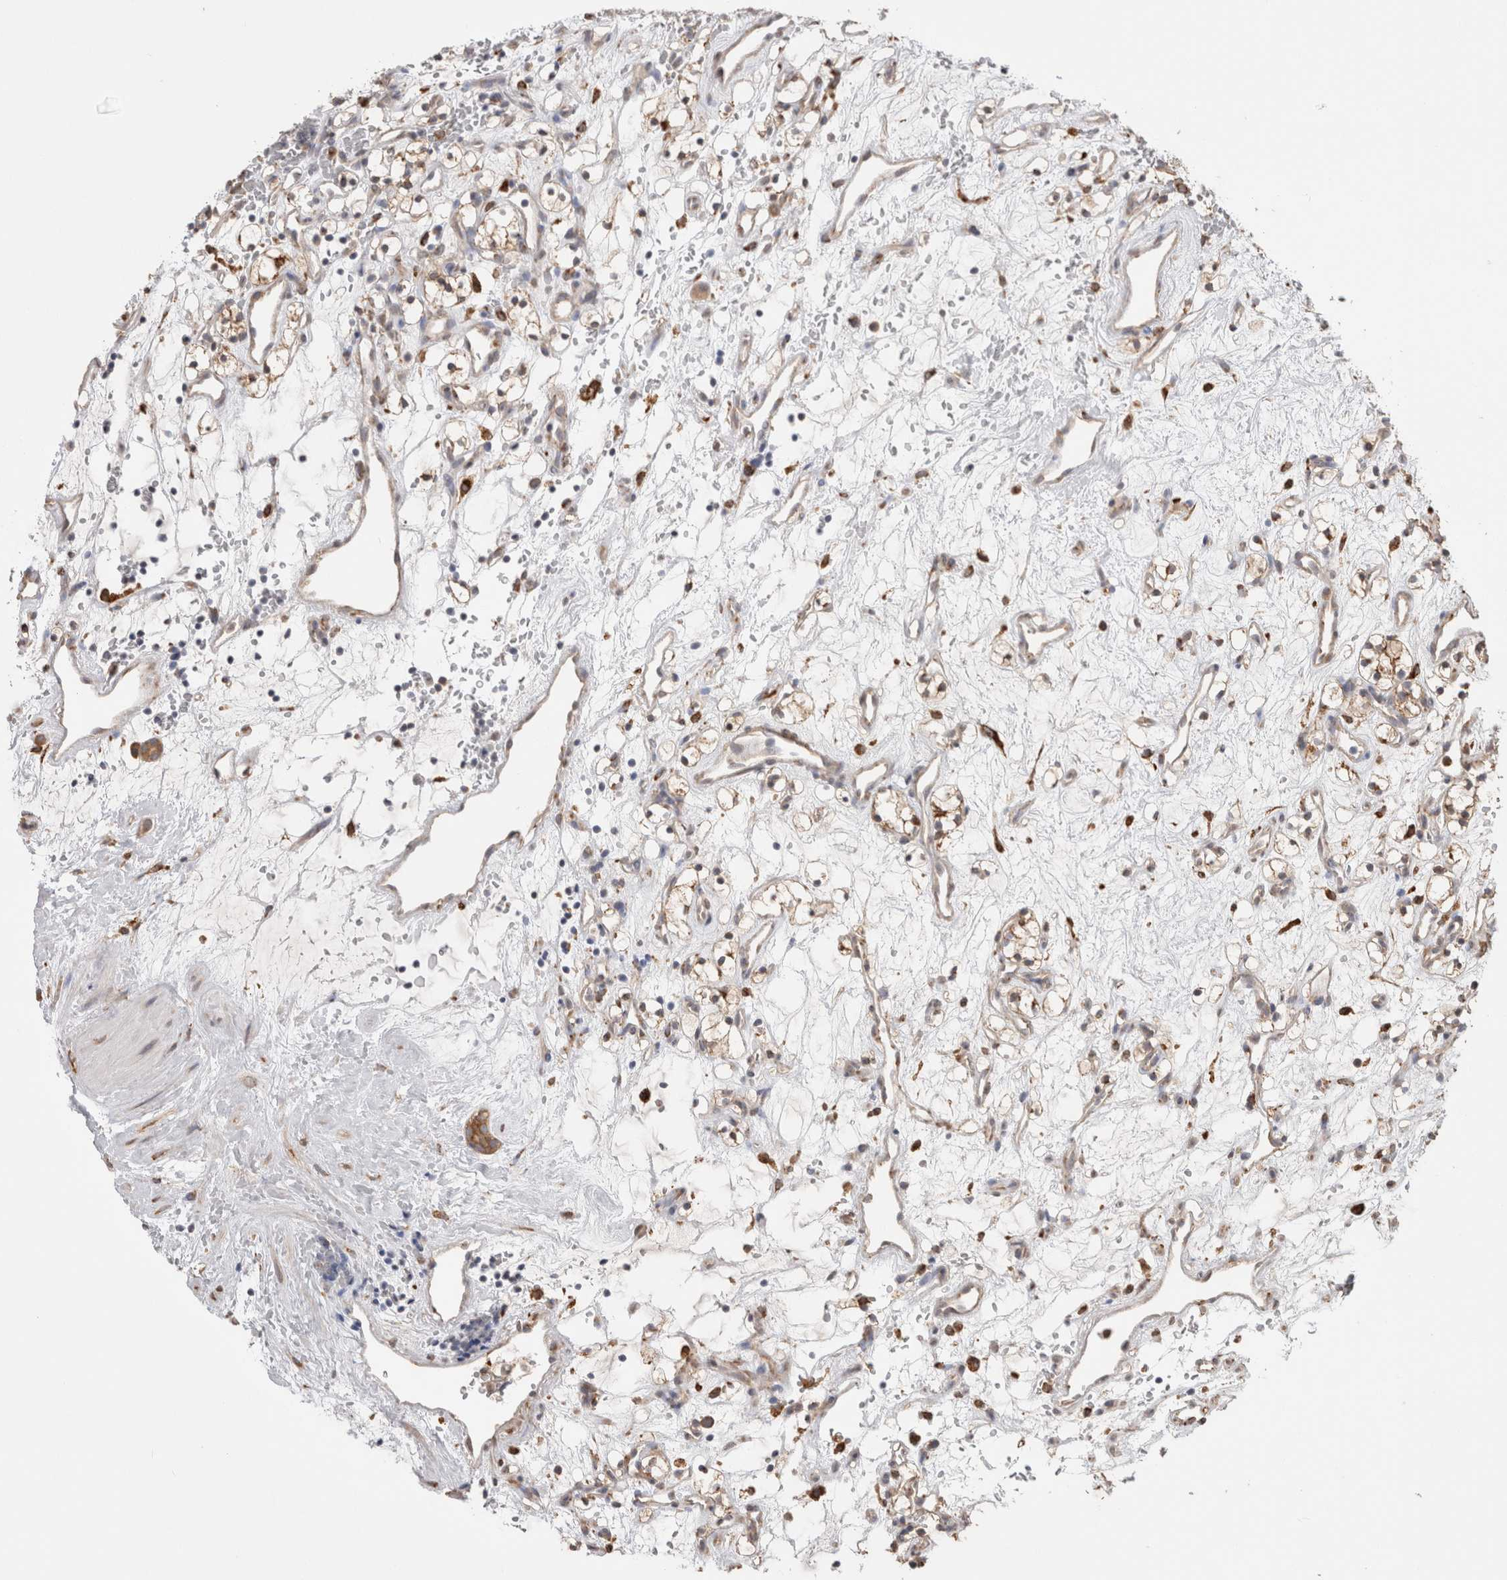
{"staining": {"intensity": "weak", "quantity": ">75%", "location": "cytoplasmic/membranous"}, "tissue": "renal cancer", "cell_type": "Tumor cells", "image_type": "cancer", "snomed": [{"axis": "morphology", "description": "Adenocarcinoma, NOS"}, {"axis": "topography", "description": "Kidney"}], "caption": "Protein staining by IHC shows weak cytoplasmic/membranous staining in approximately >75% of tumor cells in renal adenocarcinoma.", "gene": "LRPAP1", "patient": {"sex": "female", "age": 60}}